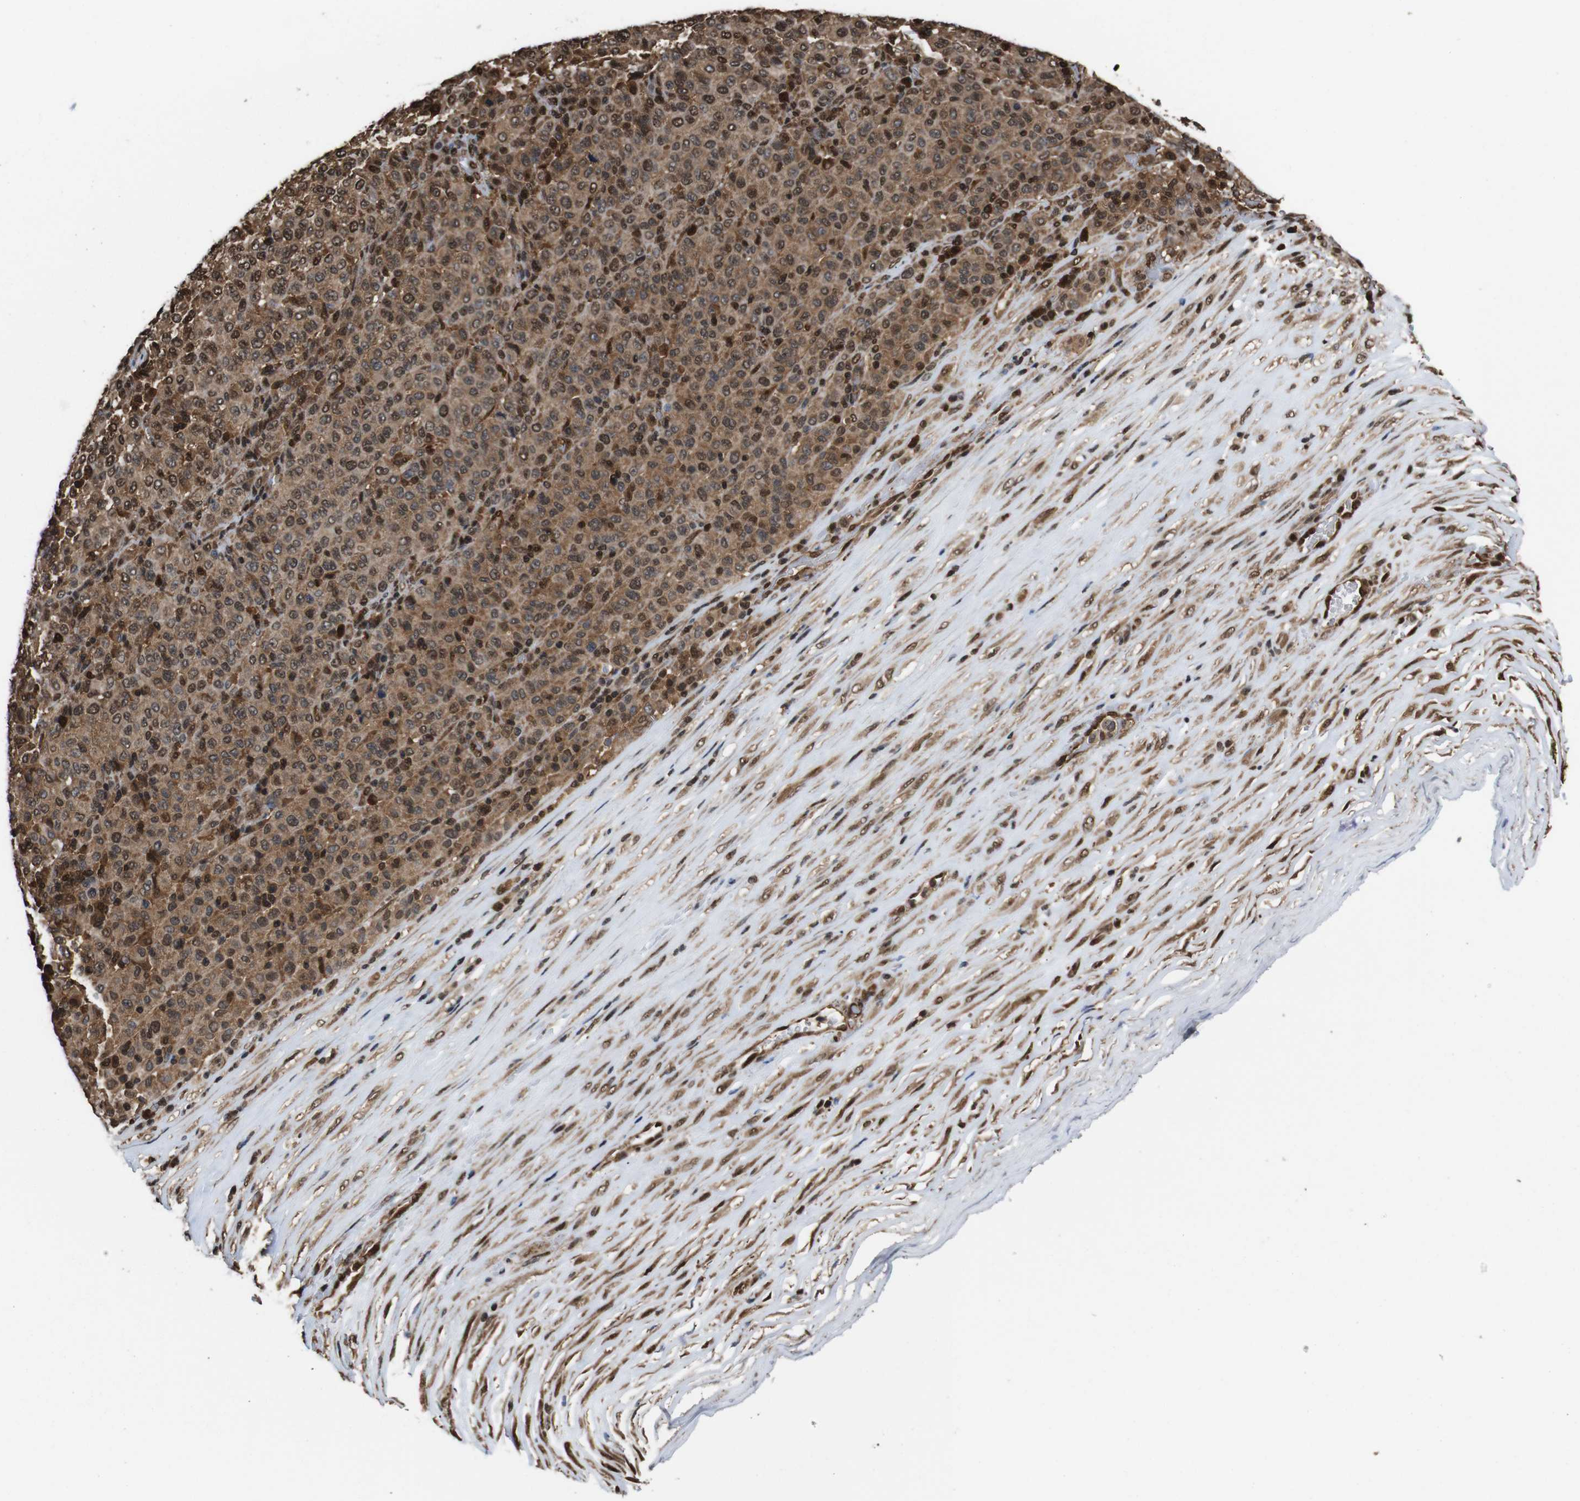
{"staining": {"intensity": "moderate", "quantity": ">75%", "location": "cytoplasmic/membranous,nuclear"}, "tissue": "melanoma", "cell_type": "Tumor cells", "image_type": "cancer", "snomed": [{"axis": "morphology", "description": "Malignant melanoma, Metastatic site"}, {"axis": "topography", "description": "Pancreas"}], "caption": "A micrograph showing moderate cytoplasmic/membranous and nuclear expression in approximately >75% of tumor cells in melanoma, as visualized by brown immunohistochemical staining.", "gene": "VCP", "patient": {"sex": "female", "age": 30}}